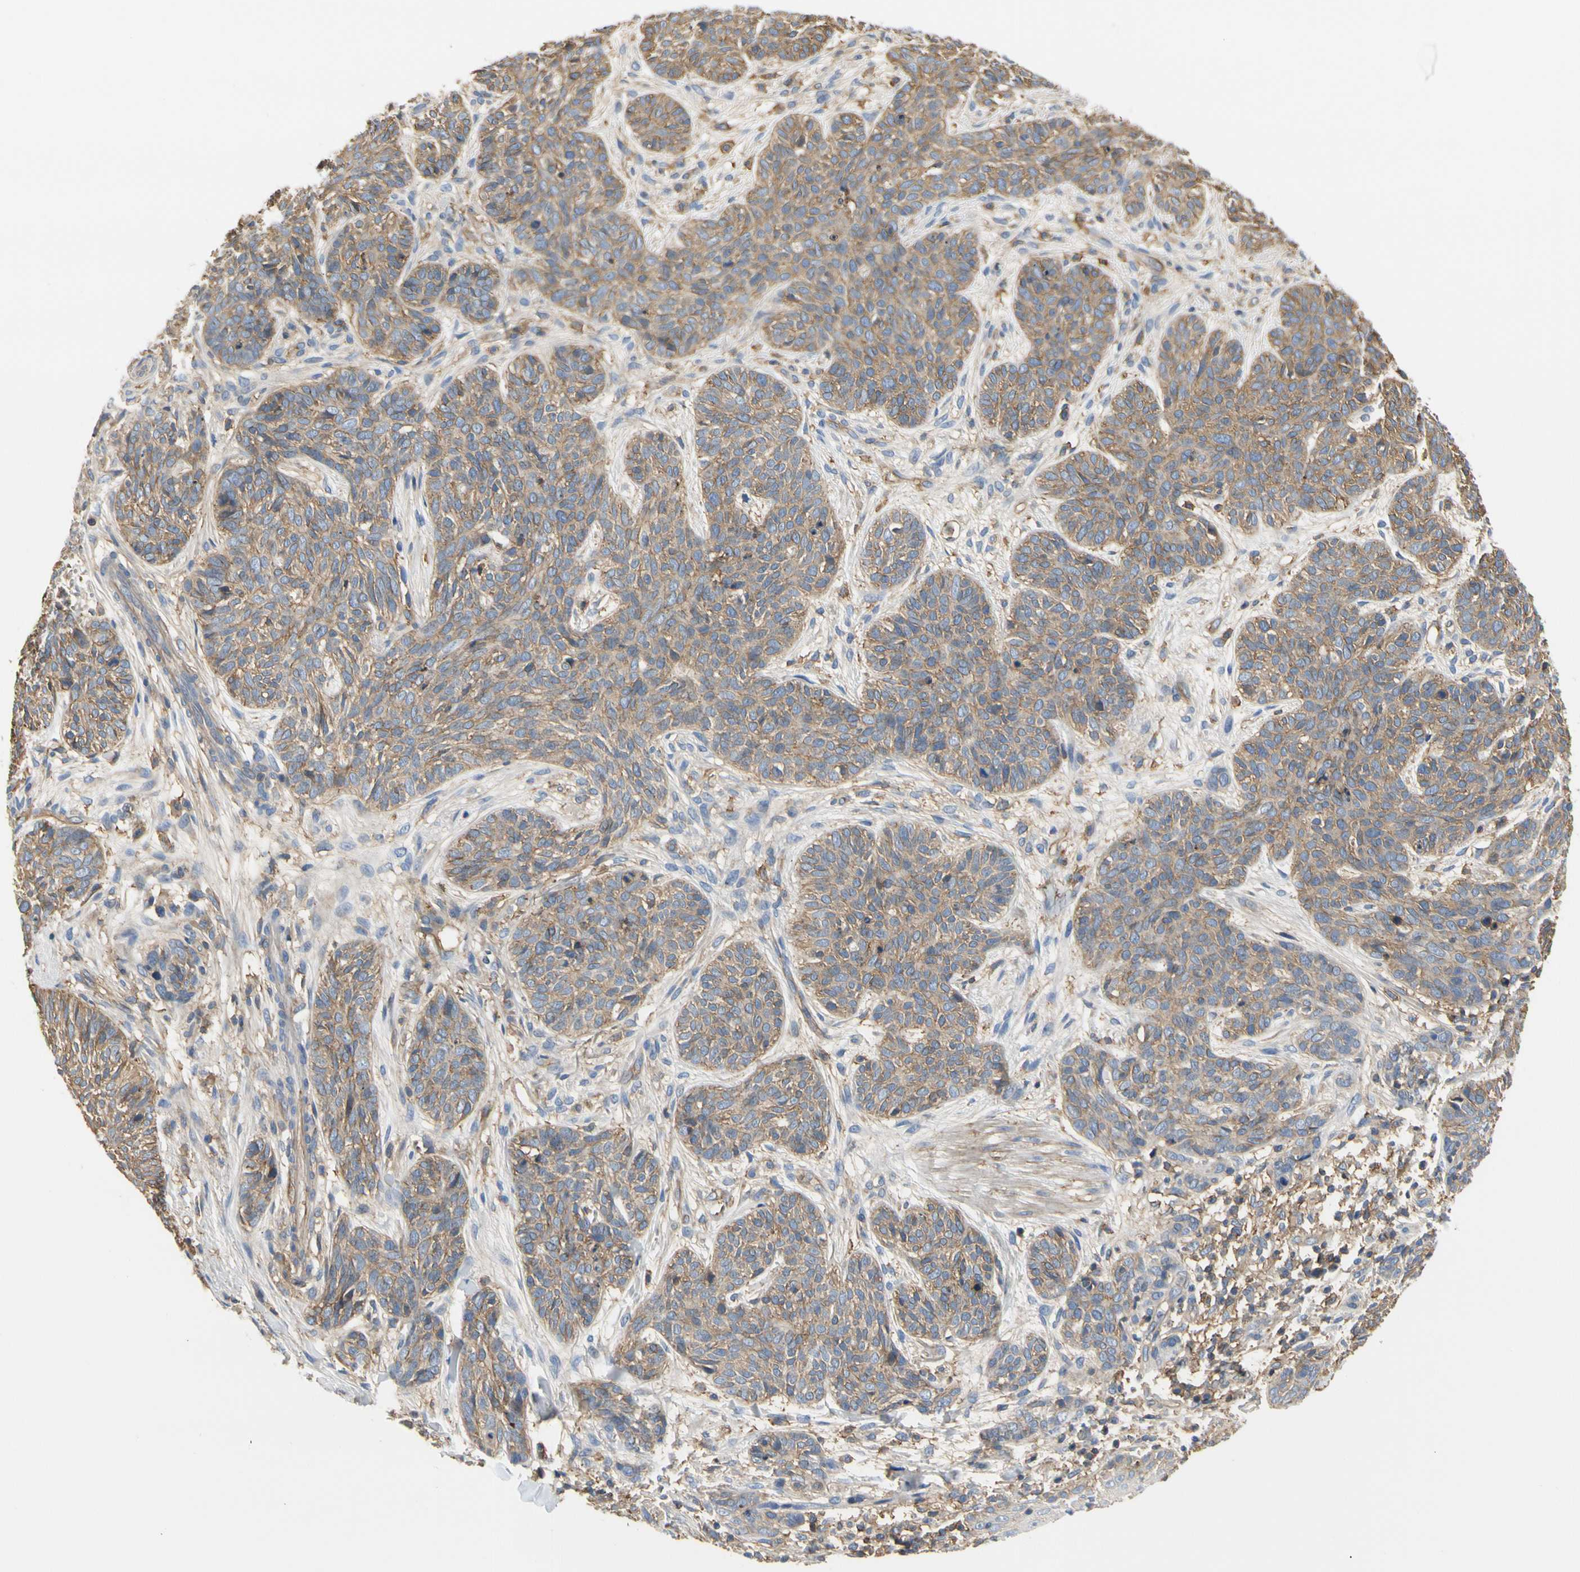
{"staining": {"intensity": "moderate", "quantity": ">75%", "location": "cytoplasmic/membranous"}, "tissue": "skin cancer", "cell_type": "Tumor cells", "image_type": "cancer", "snomed": [{"axis": "morphology", "description": "Normal tissue, NOS"}, {"axis": "morphology", "description": "Basal cell carcinoma"}, {"axis": "topography", "description": "Skin"}], "caption": "A histopathology image of skin cancer stained for a protein demonstrates moderate cytoplasmic/membranous brown staining in tumor cells.", "gene": "IL1RL1", "patient": {"sex": "male", "age": 52}}